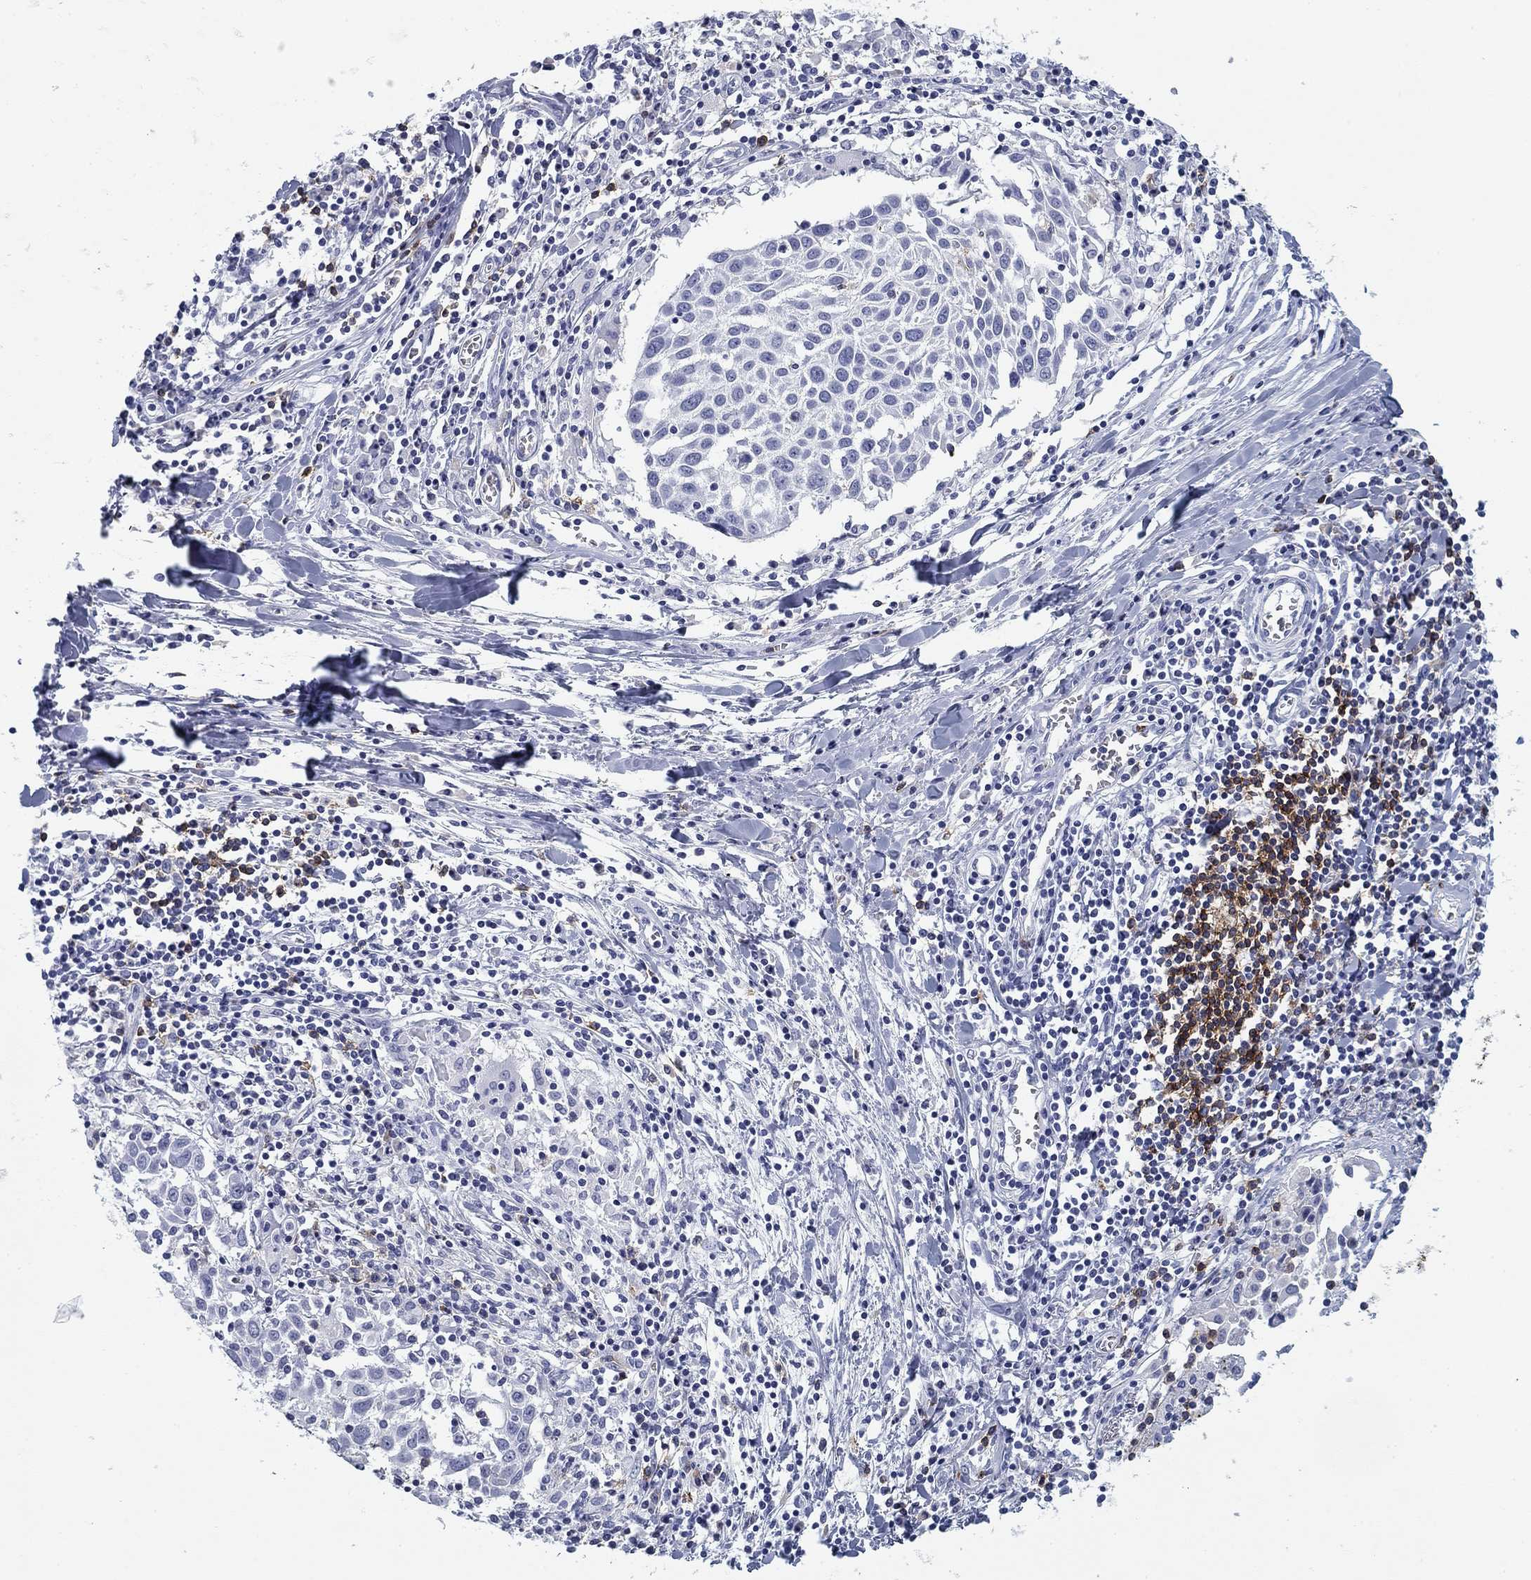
{"staining": {"intensity": "negative", "quantity": "none", "location": "none"}, "tissue": "lung cancer", "cell_type": "Tumor cells", "image_type": "cancer", "snomed": [{"axis": "morphology", "description": "Squamous cell carcinoma, NOS"}, {"axis": "topography", "description": "Lung"}], "caption": "There is no significant expression in tumor cells of lung cancer.", "gene": "CD79B", "patient": {"sex": "male", "age": 57}}